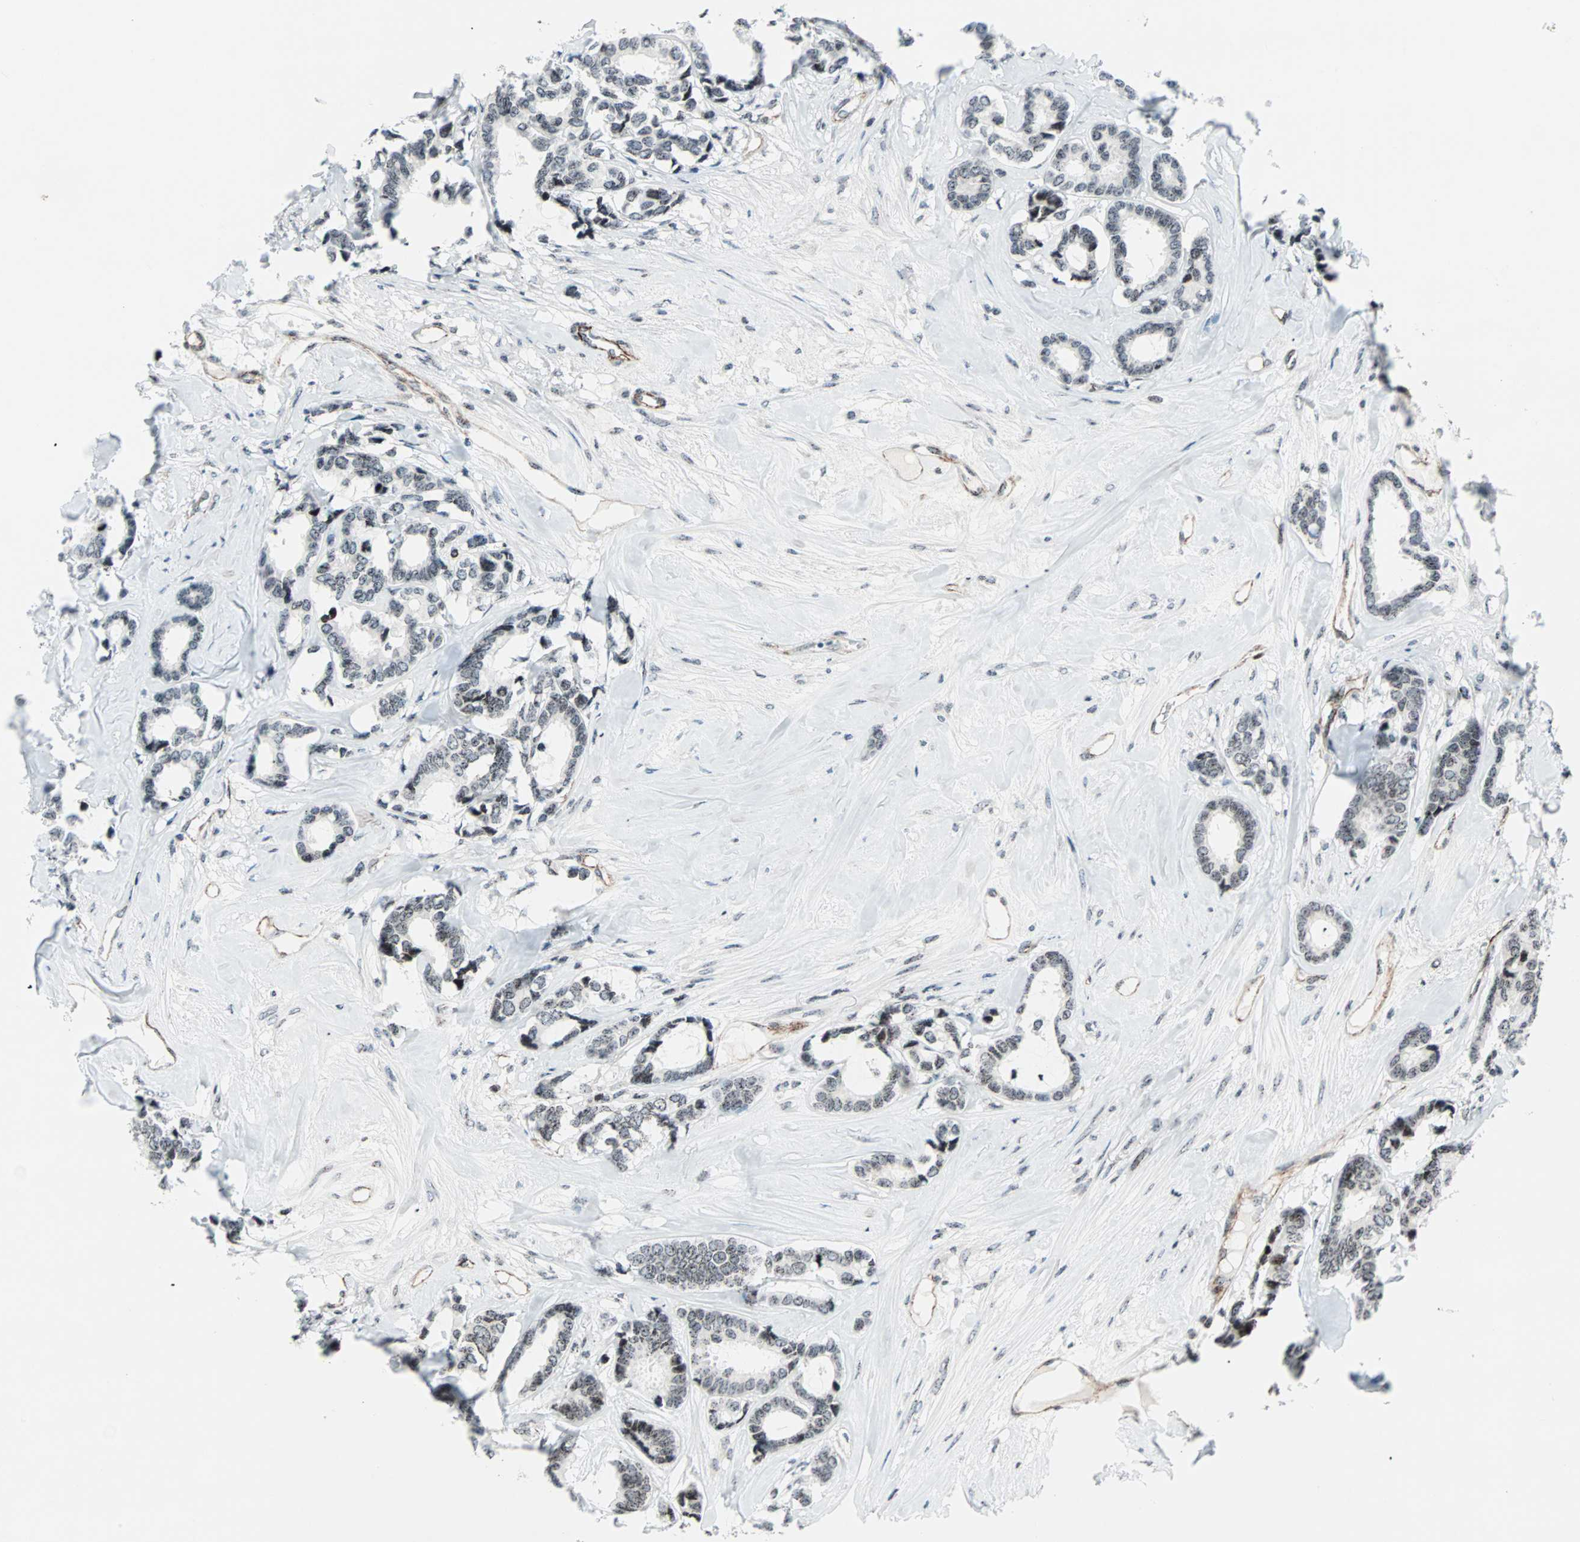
{"staining": {"intensity": "weak", "quantity": ">75%", "location": "nuclear"}, "tissue": "breast cancer", "cell_type": "Tumor cells", "image_type": "cancer", "snomed": [{"axis": "morphology", "description": "Duct carcinoma"}, {"axis": "topography", "description": "Breast"}], "caption": "Intraductal carcinoma (breast) stained with immunohistochemistry (IHC) displays weak nuclear staining in approximately >75% of tumor cells. (Stains: DAB (3,3'-diaminobenzidine) in brown, nuclei in blue, Microscopy: brightfield microscopy at high magnification).", "gene": "CENPA", "patient": {"sex": "female", "age": 87}}